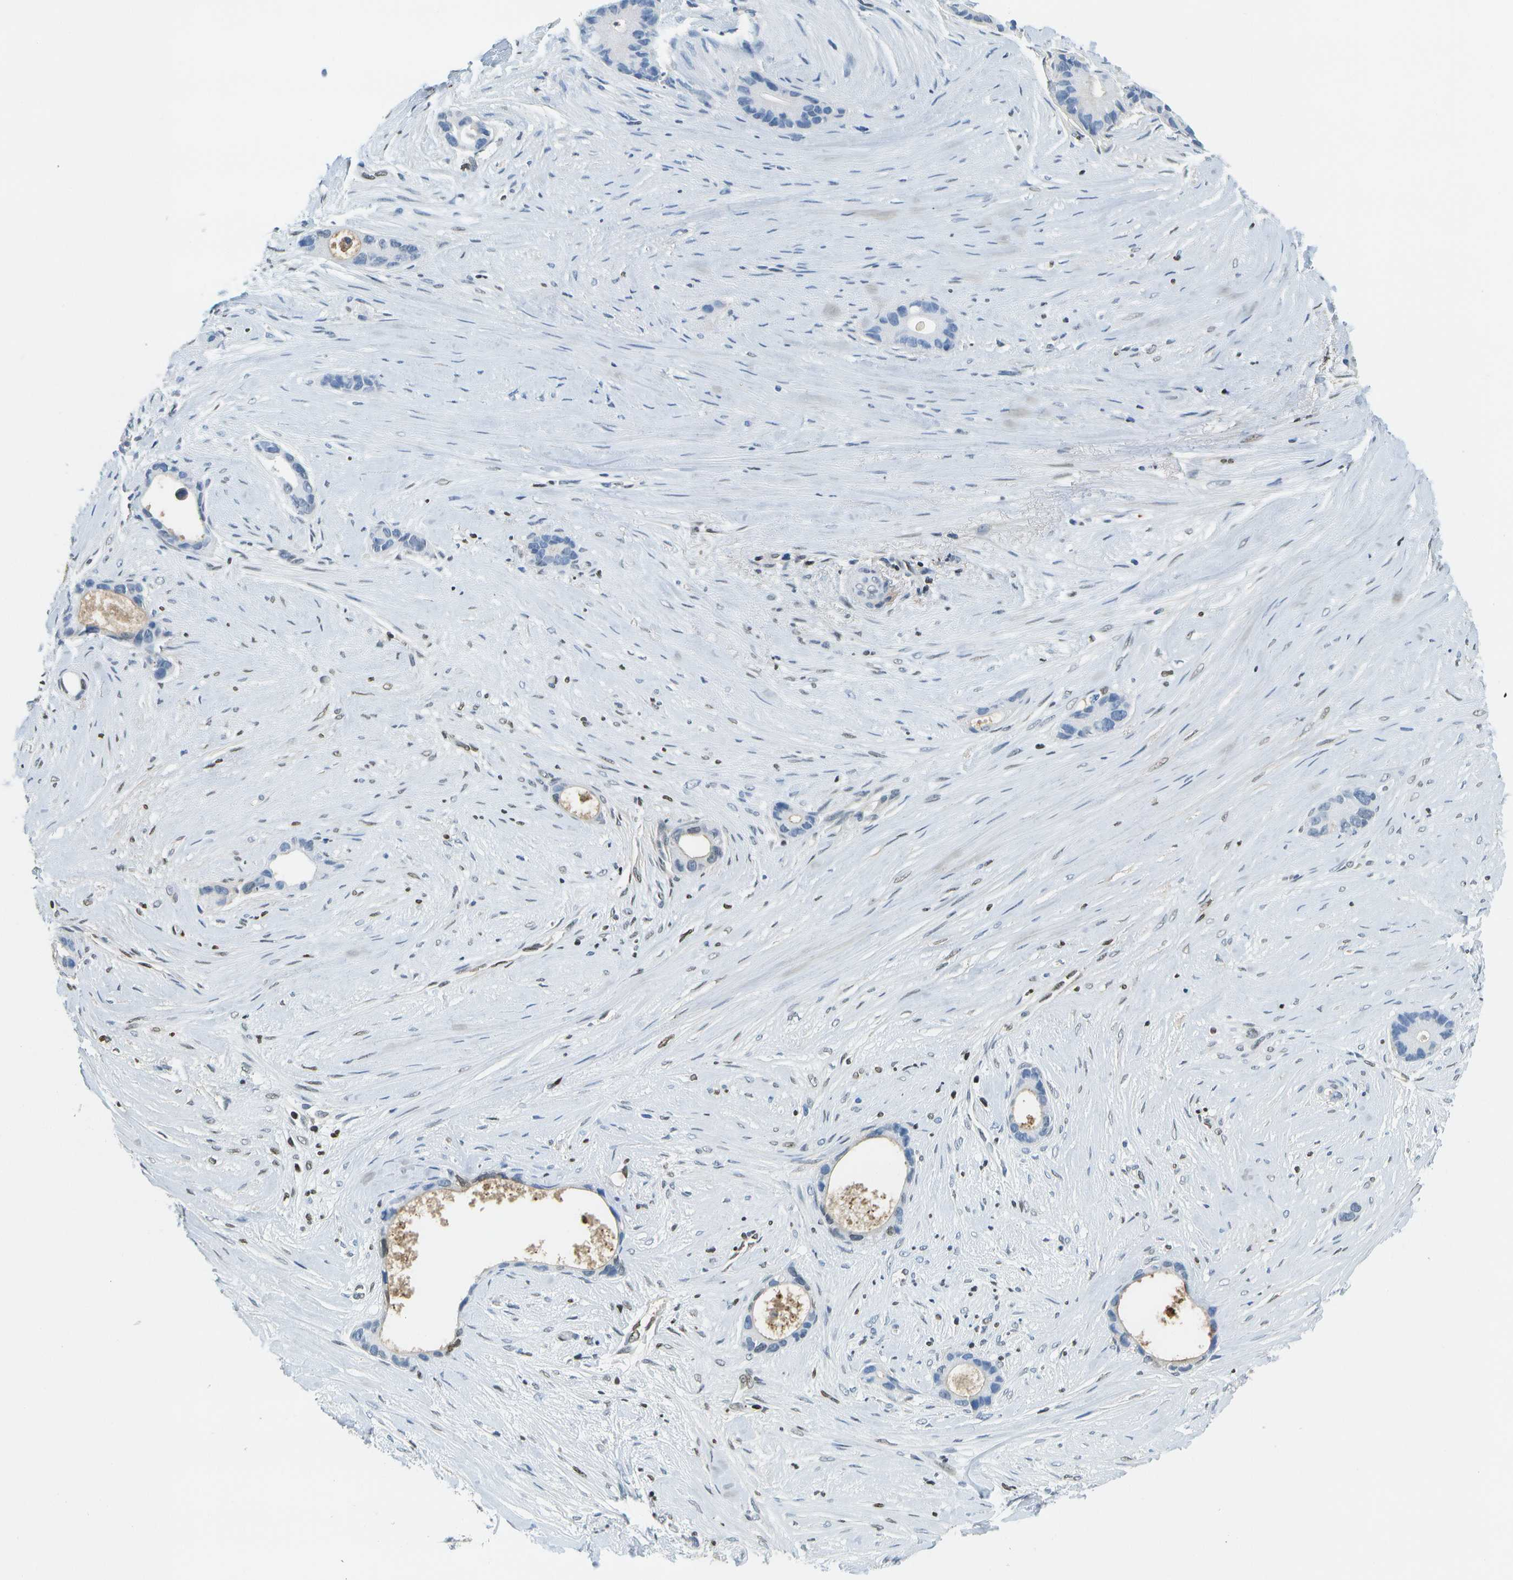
{"staining": {"intensity": "negative", "quantity": "none", "location": "none"}, "tissue": "liver cancer", "cell_type": "Tumor cells", "image_type": "cancer", "snomed": [{"axis": "morphology", "description": "Cholangiocarcinoma"}, {"axis": "topography", "description": "Liver"}], "caption": "This is an immunohistochemistry (IHC) image of human liver cancer. There is no staining in tumor cells.", "gene": "SERPINA1", "patient": {"sex": "female", "age": 55}}